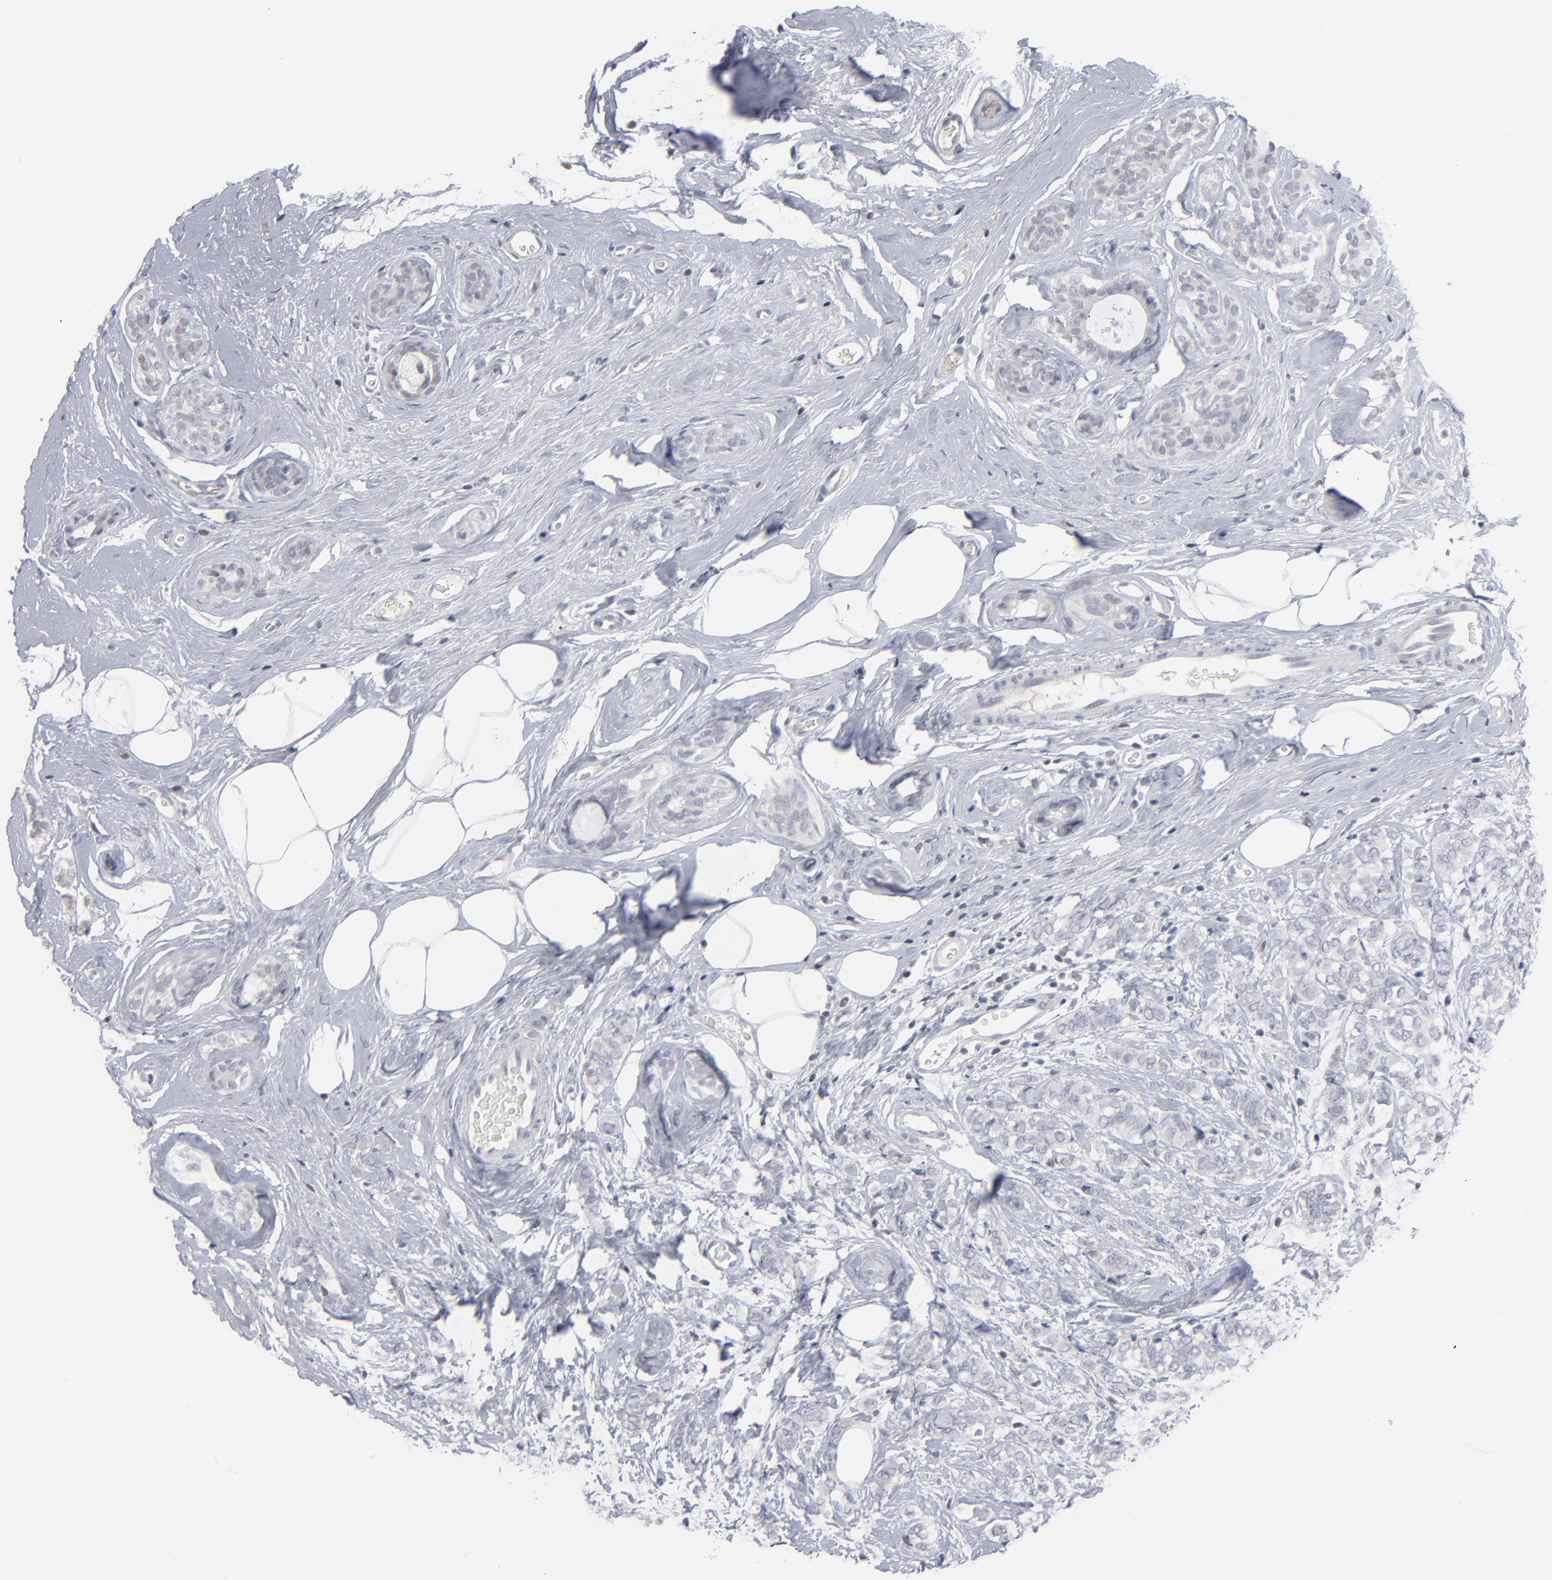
{"staining": {"intensity": "negative", "quantity": "none", "location": "none"}, "tissue": "breast cancer", "cell_type": "Tumor cells", "image_type": "cancer", "snomed": [{"axis": "morphology", "description": "Lobular carcinoma"}, {"axis": "topography", "description": "Breast"}], "caption": "Breast cancer was stained to show a protein in brown. There is no significant staining in tumor cells. The staining was performed using DAB to visualize the protein expression in brown, while the nuclei were stained in blue with hematoxylin (Magnification: 20x).", "gene": "RPH3A", "patient": {"sex": "female", "age": 60}}